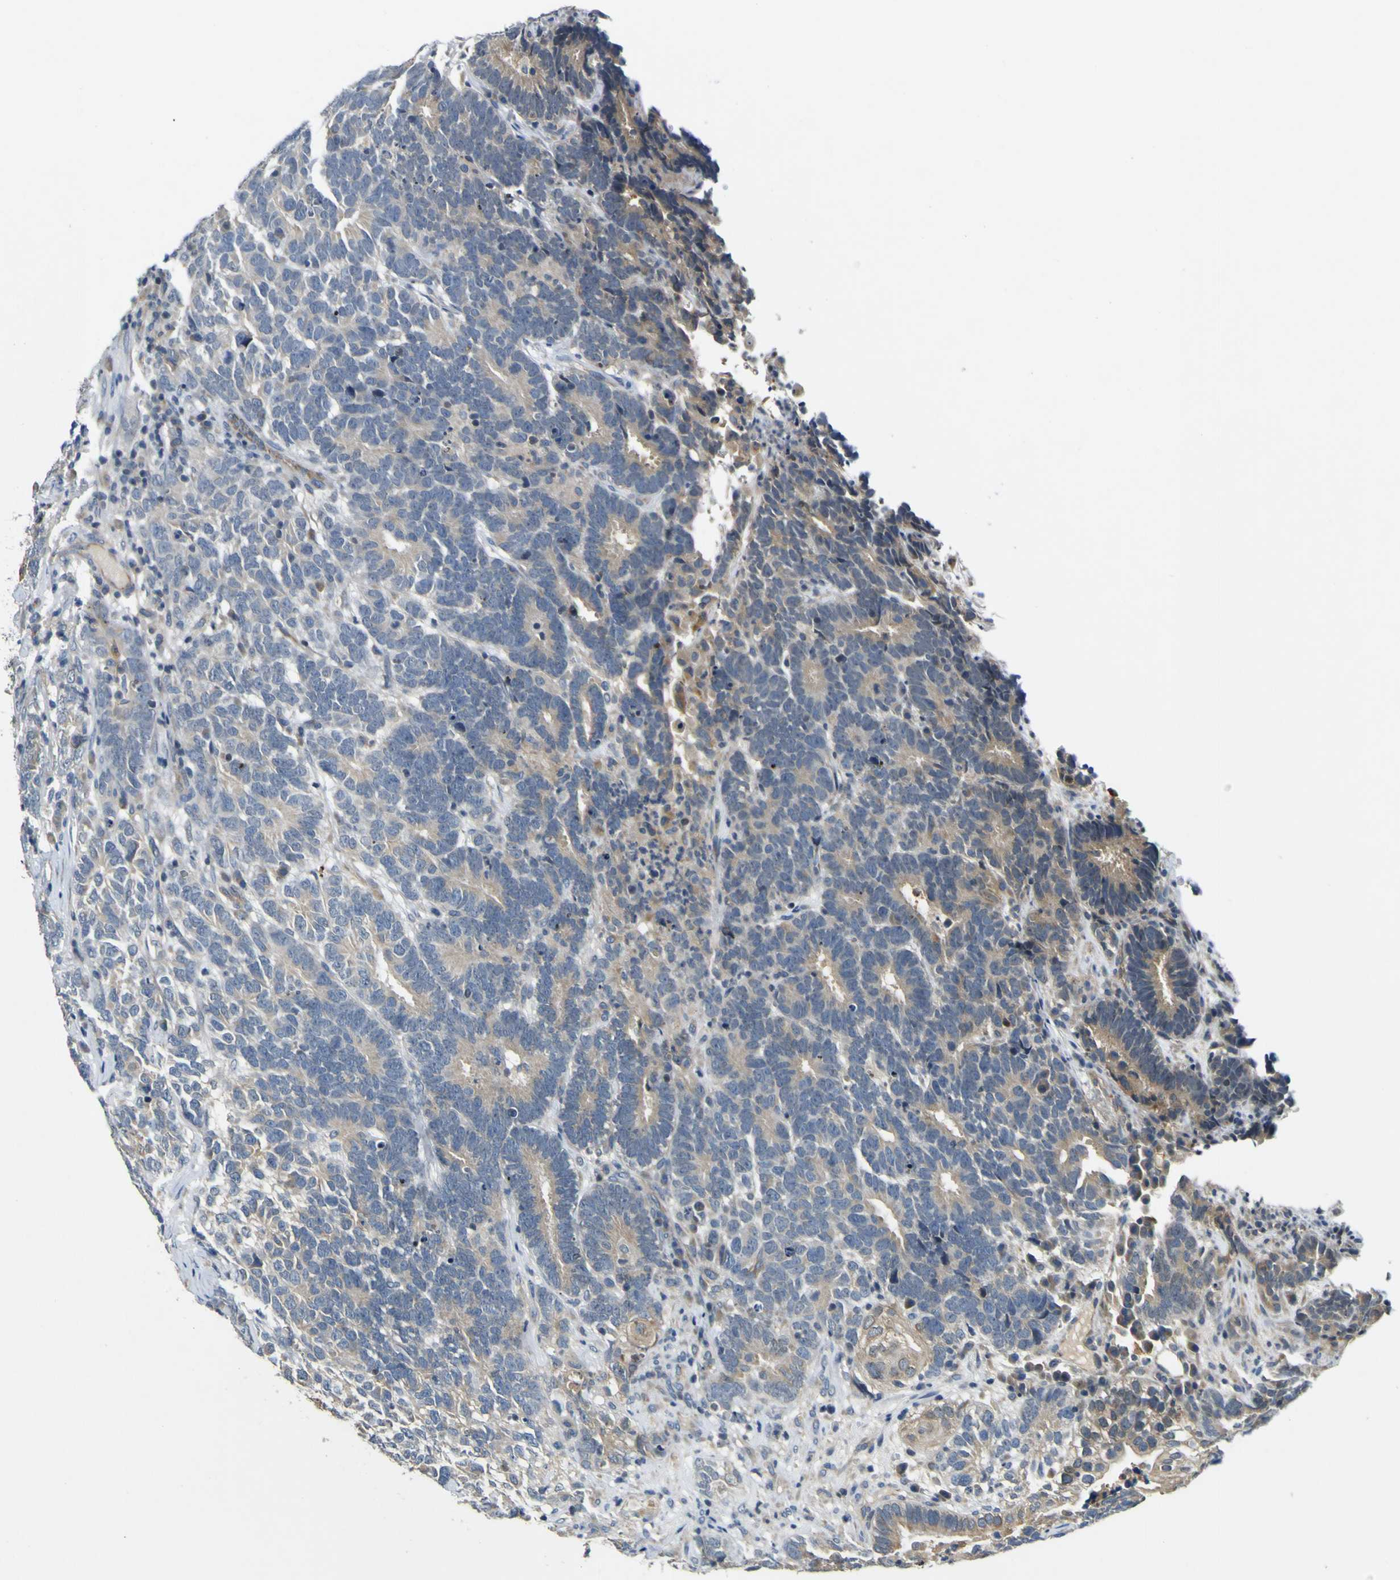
{"staining": {"intensity": "weak", "quantity": "25%-75%", "location": "cytoplasmic/membranous"}, "tissue": "testis cancer", "cell_type": "Tumor cells", "image_type": "cancer", "snomed": [{"axis": "morphology", "description": "Carcinoma, Embryonal, NOS"}, {"axis": "topography", "description": "Testis"}], "caption": "Immunohistochemical staining of human testis cancer reveals weak cytoplasmic/membranous protein positivity in approximately 25%-75% of tumor cells.", "gene": "LDLR", "patient": {"sex": "male", "age": 26}}